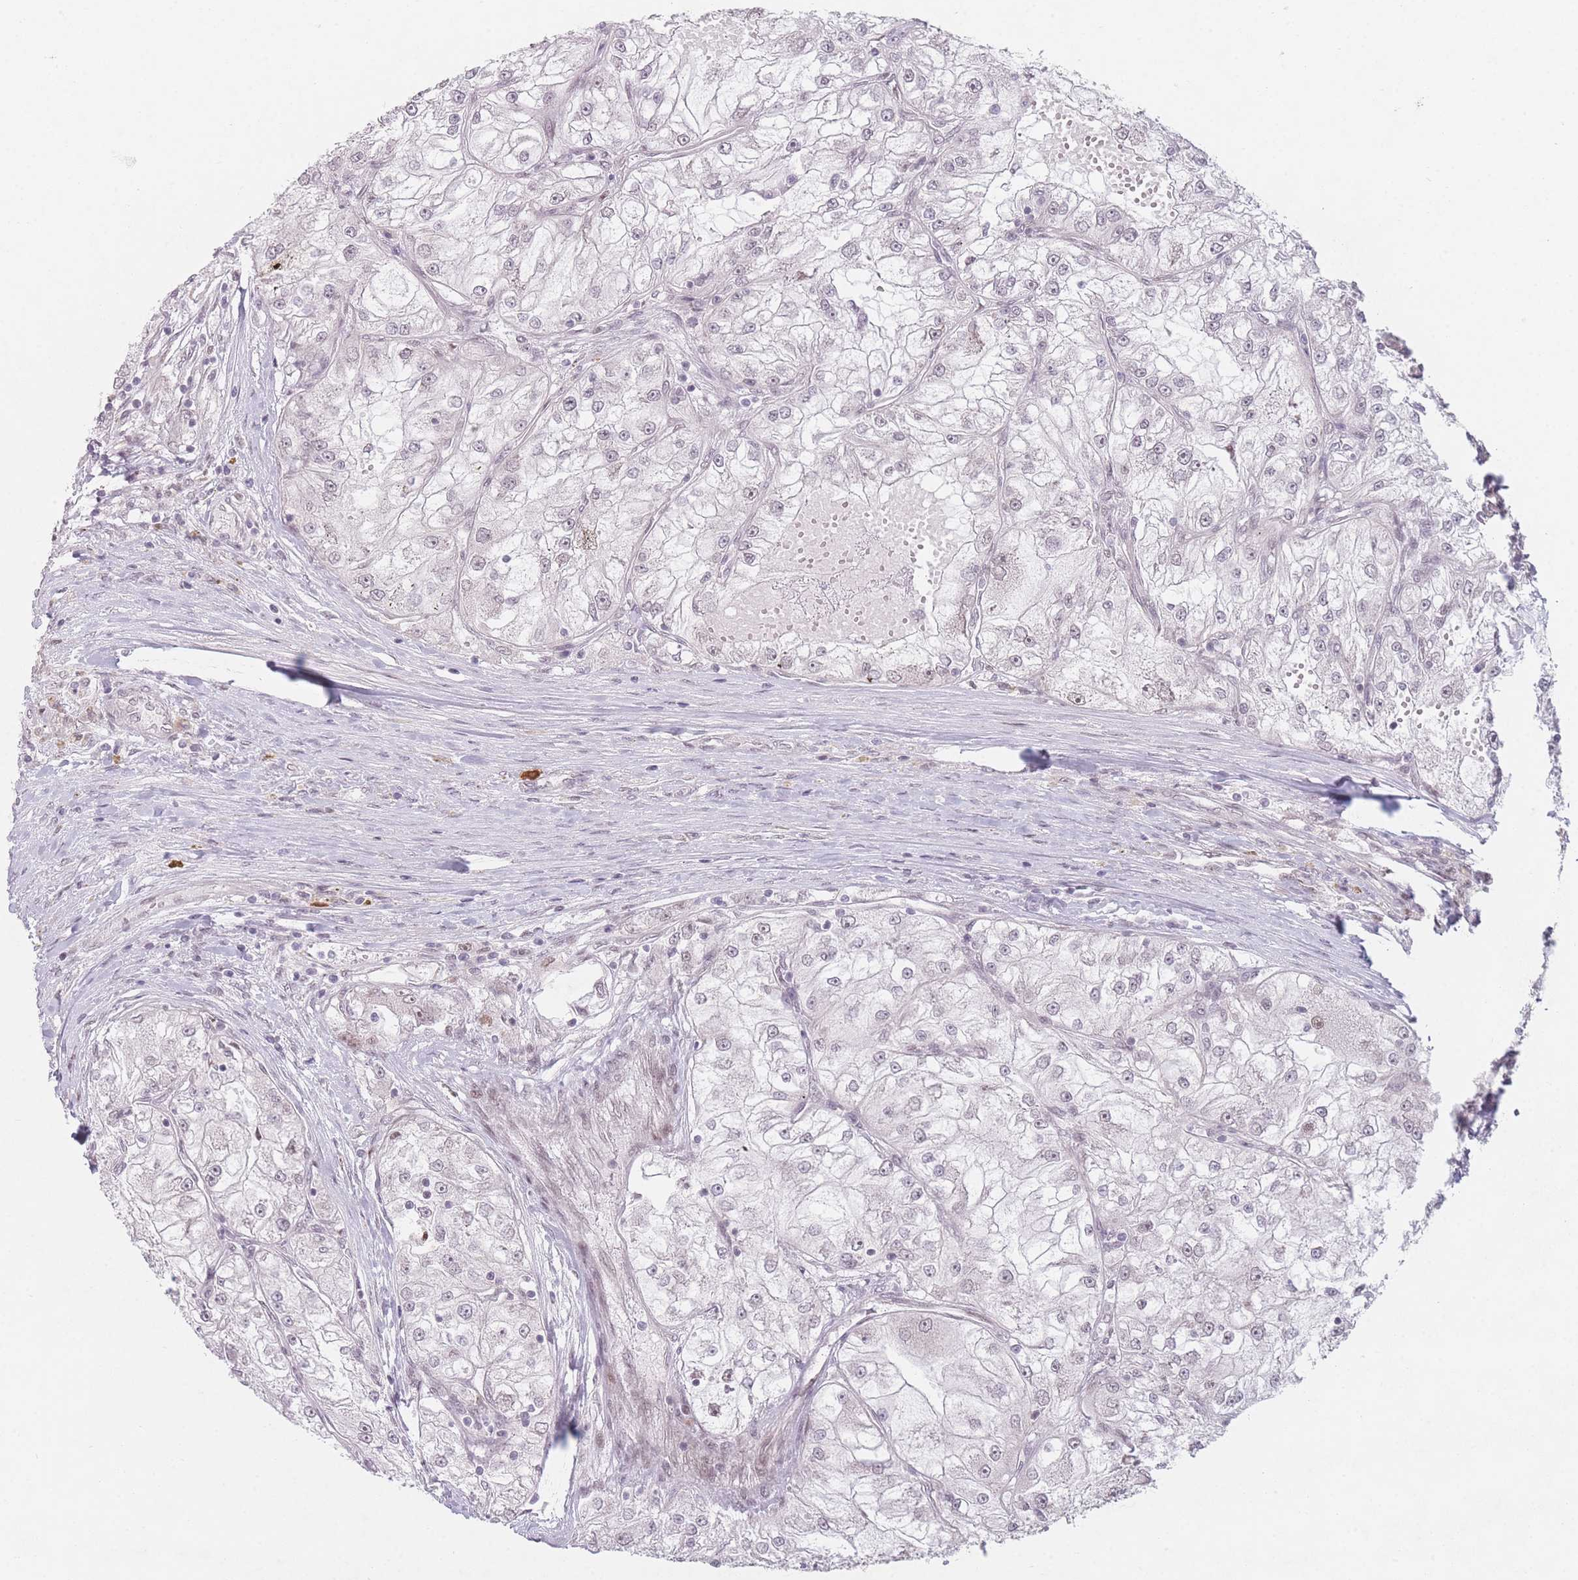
{"staining": {"intensity": "moderate", "quantity": "25%-75%", "location": "nuclear"}, "tissue": "renal cancer", "cell_type": "Tumor cells", "image_type": "cancer", "snomed": [{"axis": "morphology", "description": "Adenocarcinoma, NOS"}, {"axis": "topography", "description": "Kidney"}], "caption": "An IHC micrograph of neoplastic tissue is shown. Protein staining in brown labels moderate nuclear positivity in renal cancer within tumor cells.", "gene": "SUPT6H", "patient": {"sex": "female", "age": 72}}